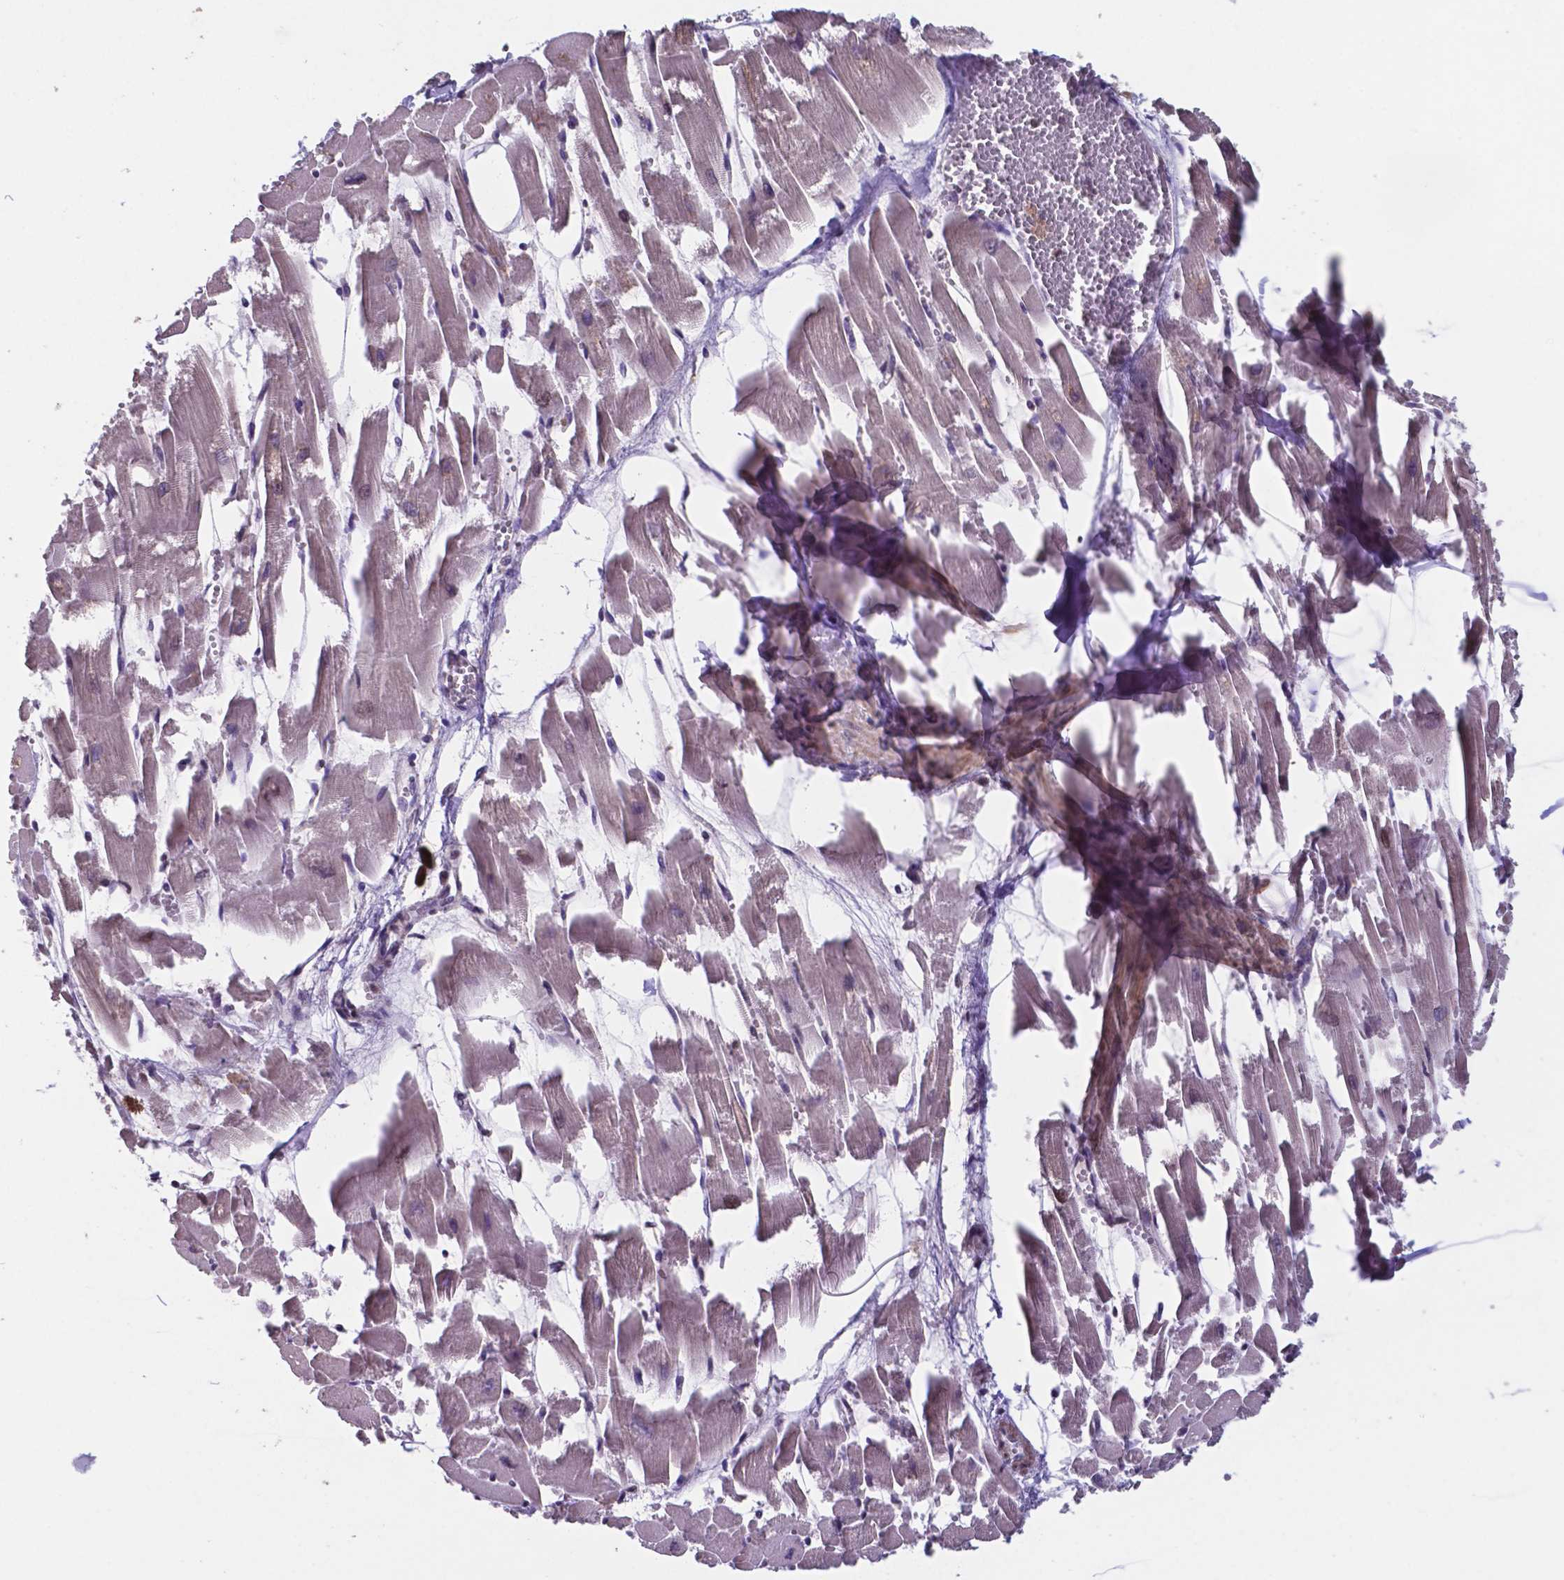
{"staining": {"intensity": "weak", "quantity": "<25%", "location": "nuclear"}, "tissue": "heart muscle", "cell_type": "Cardiomyocytes", "image_type": "normal", "snomed": [{"axis": "morphology", "description": "Normal tissue, NOS"}, {"axis": "topography", "description": "Heart"}], "caption": "Immunohistochemical staining of unremarkable heart muscle displays no significant staining in cardiomyocytes.", "gene": "MLC1", "patient": {"sex": "female", "age": 52}}